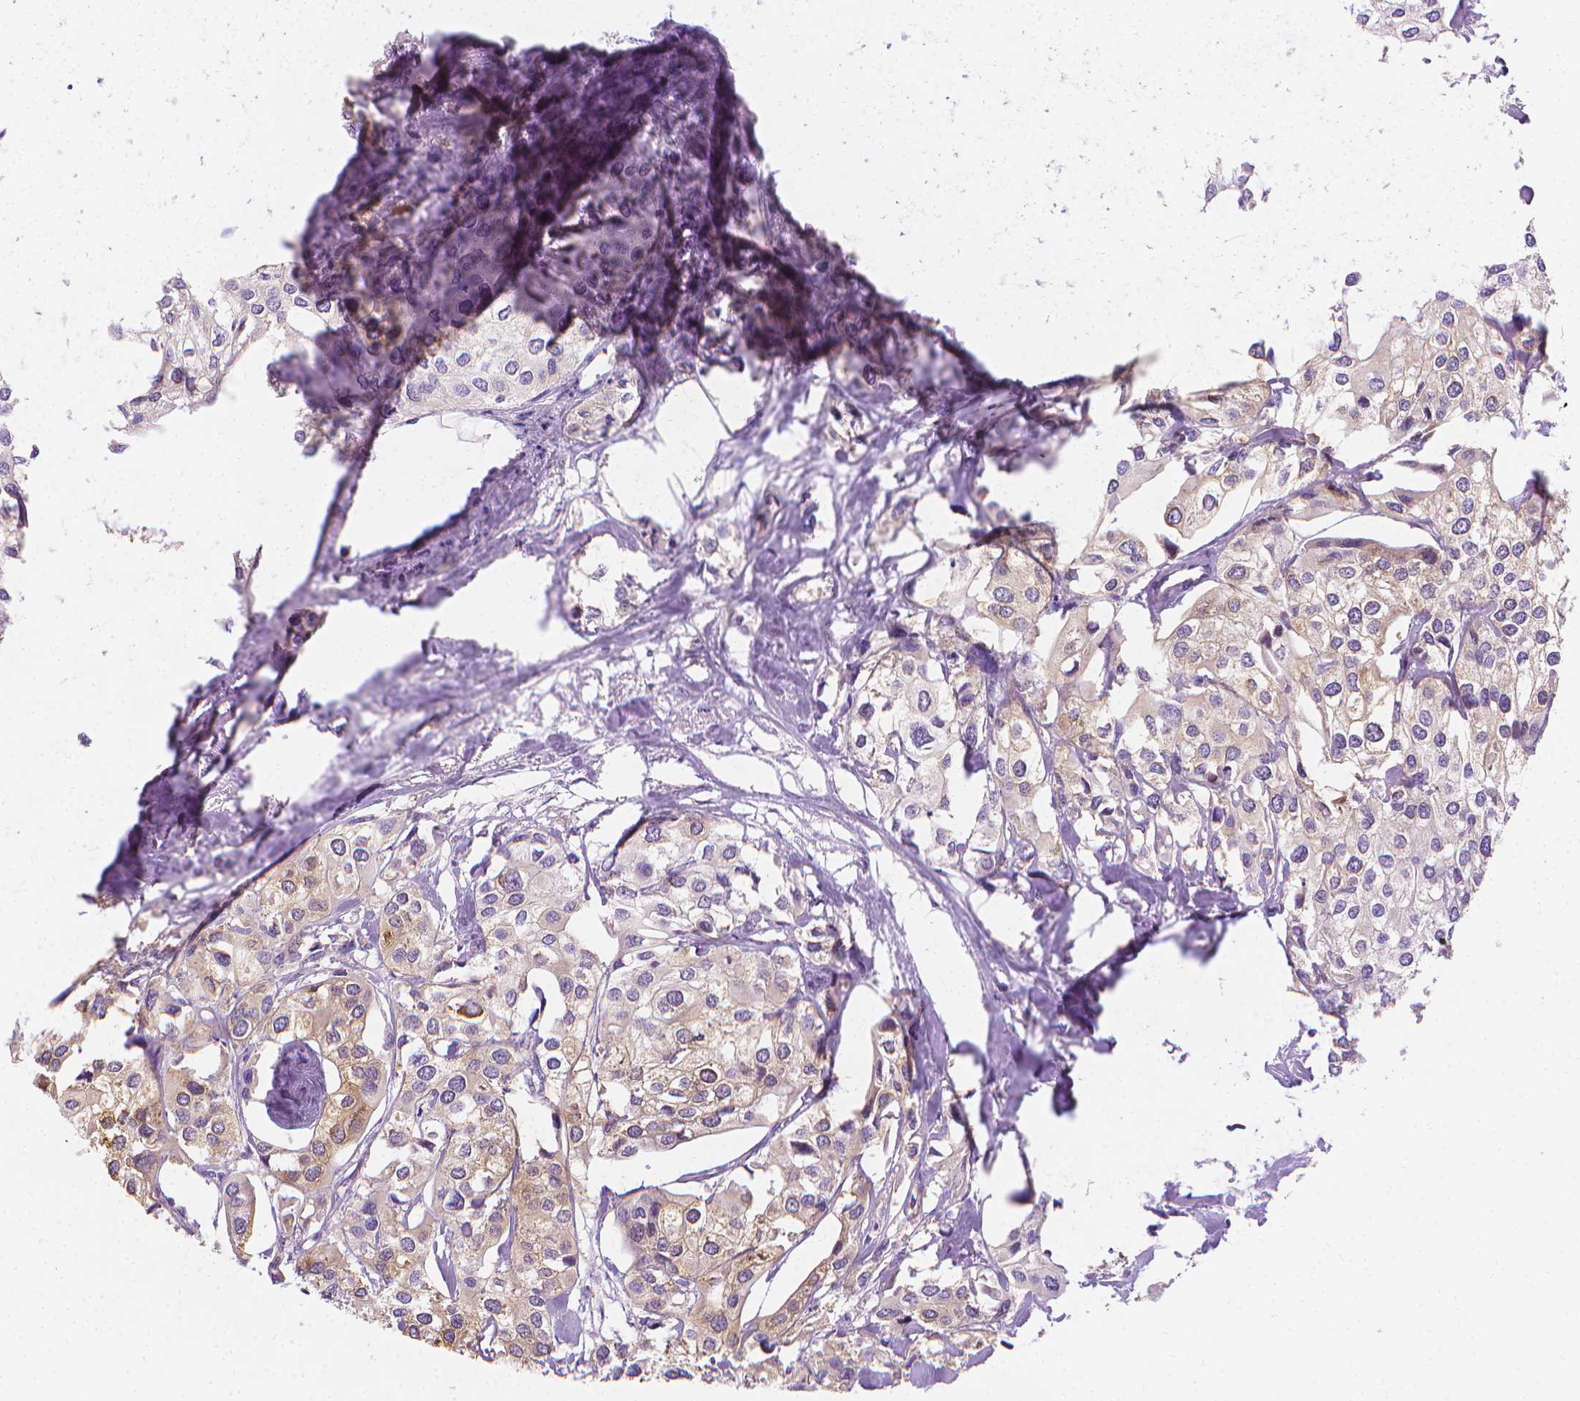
{"staining": {"intensity": "weak", "quantity": "25%-75%", "location": "cytoplasmic/membranous"}, "tissue": "urothelial cancer", "cell_type": "Tumor cells", "image_type": "cancer", "snomed": [{"axis": "morphology", "description": "Urothelial carcinoma, High grade"}, {"axis": "topography", "description": "Urinary bladder"}], "caption": "Protein expression analysis of urothelial cancer exhibits weak cytoplasmic/membranous staining in approximately 25%-75% of tumor cells.", "gene": "FASN", "patient": {"sex": "male", "age": 64}}